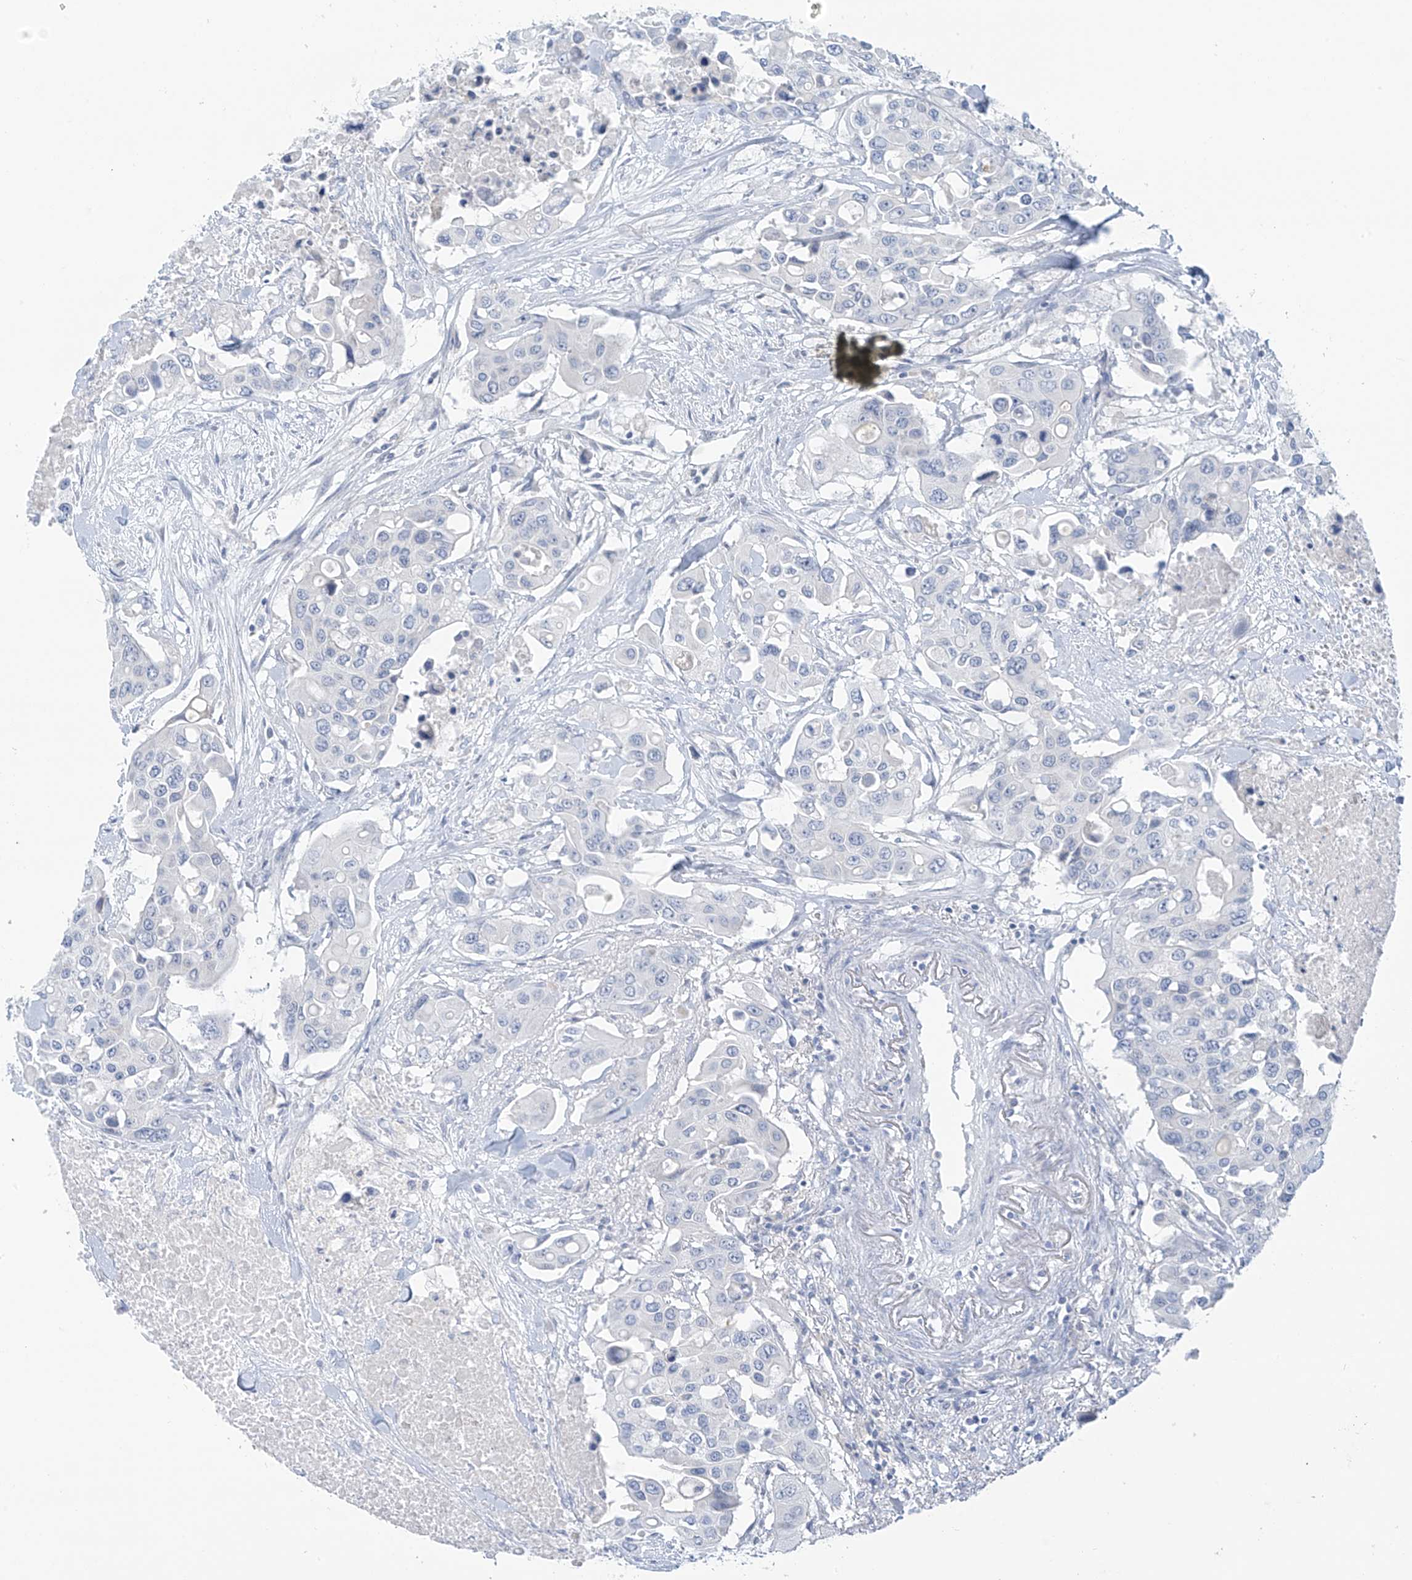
{"staining": {"intensity": "negative", "quantity": "none", "location": "none"}, "tissue": "colorectal cancer", "cell_type": "Tumor cells", "image_type": "cancer", "snomed": [{"axis": "morphology", "description": "Adenocarcinoma, NOS"}, {"axis": "topography", "description": "Colon"}], "caption": "There is no significant staining in tumor cells of colorectal adenocarcinoma. (Immunohistochemistry, brightfield microscopy, high magnification).", "gene": "SLC6A12", "patient": {"sex": "male", "age": 77}}